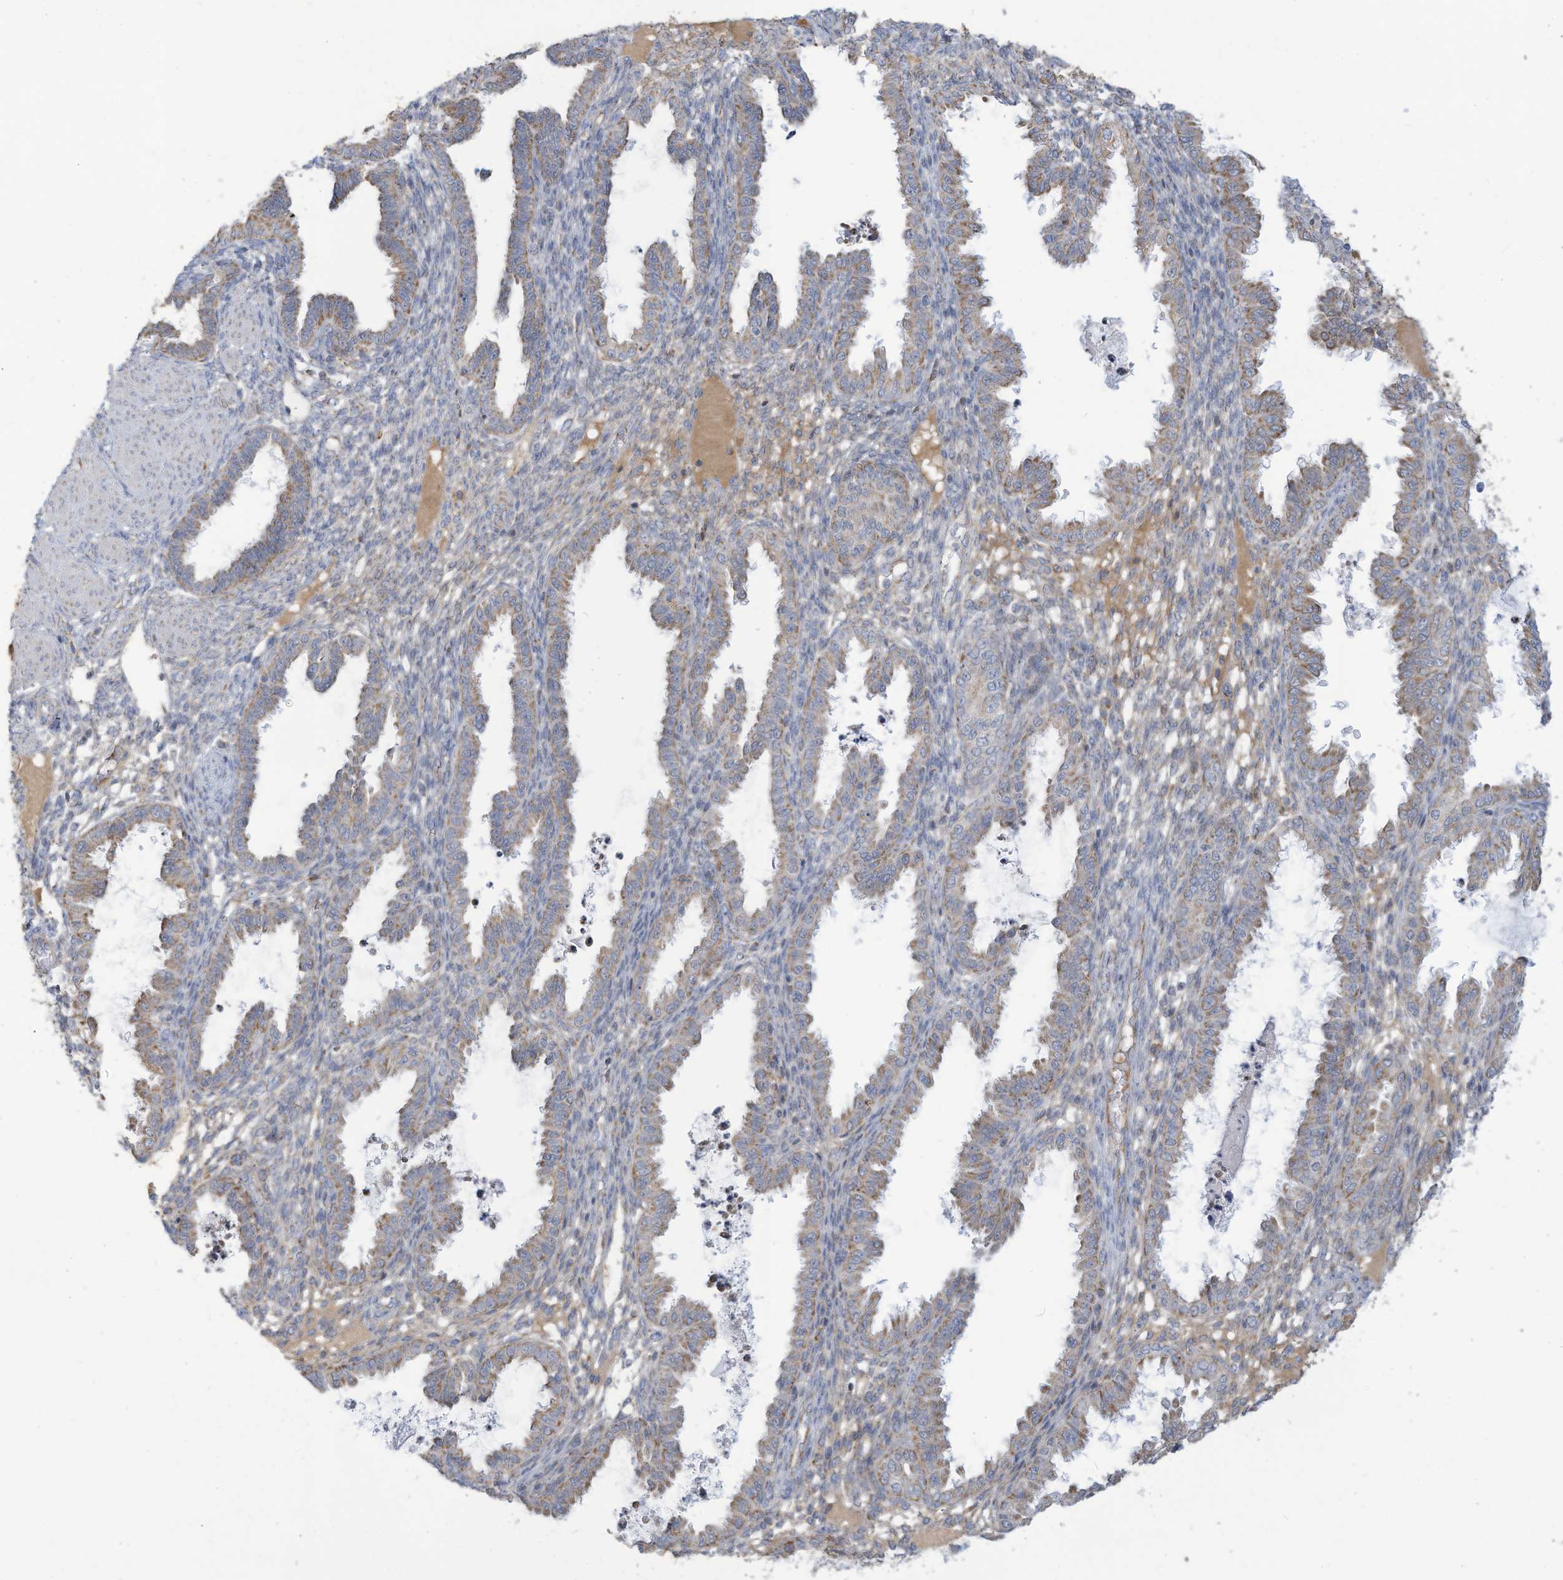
{"staining": {"intensity": "moderate", "quantity": "25%-75%", "location": "cytoplasmic/membranous"}, "tissue": "endometrium", "cell_type": "Cells in endometrial stroma", "image_type": "normal", "snomed": [{"axis": "morphology", "description": "Normal tissue, NOS"}, {"axis": "topography", "description": "Endometrium"}], "caption": "Unremarkable endometrium reveals moderate cytoplasmic/membranous expression in about 25%-75% of cells in endometrial stroma, visualized by immunohistochemistry.", "gene": "NLN", "patient": {"sex": "female", "age": 33}}